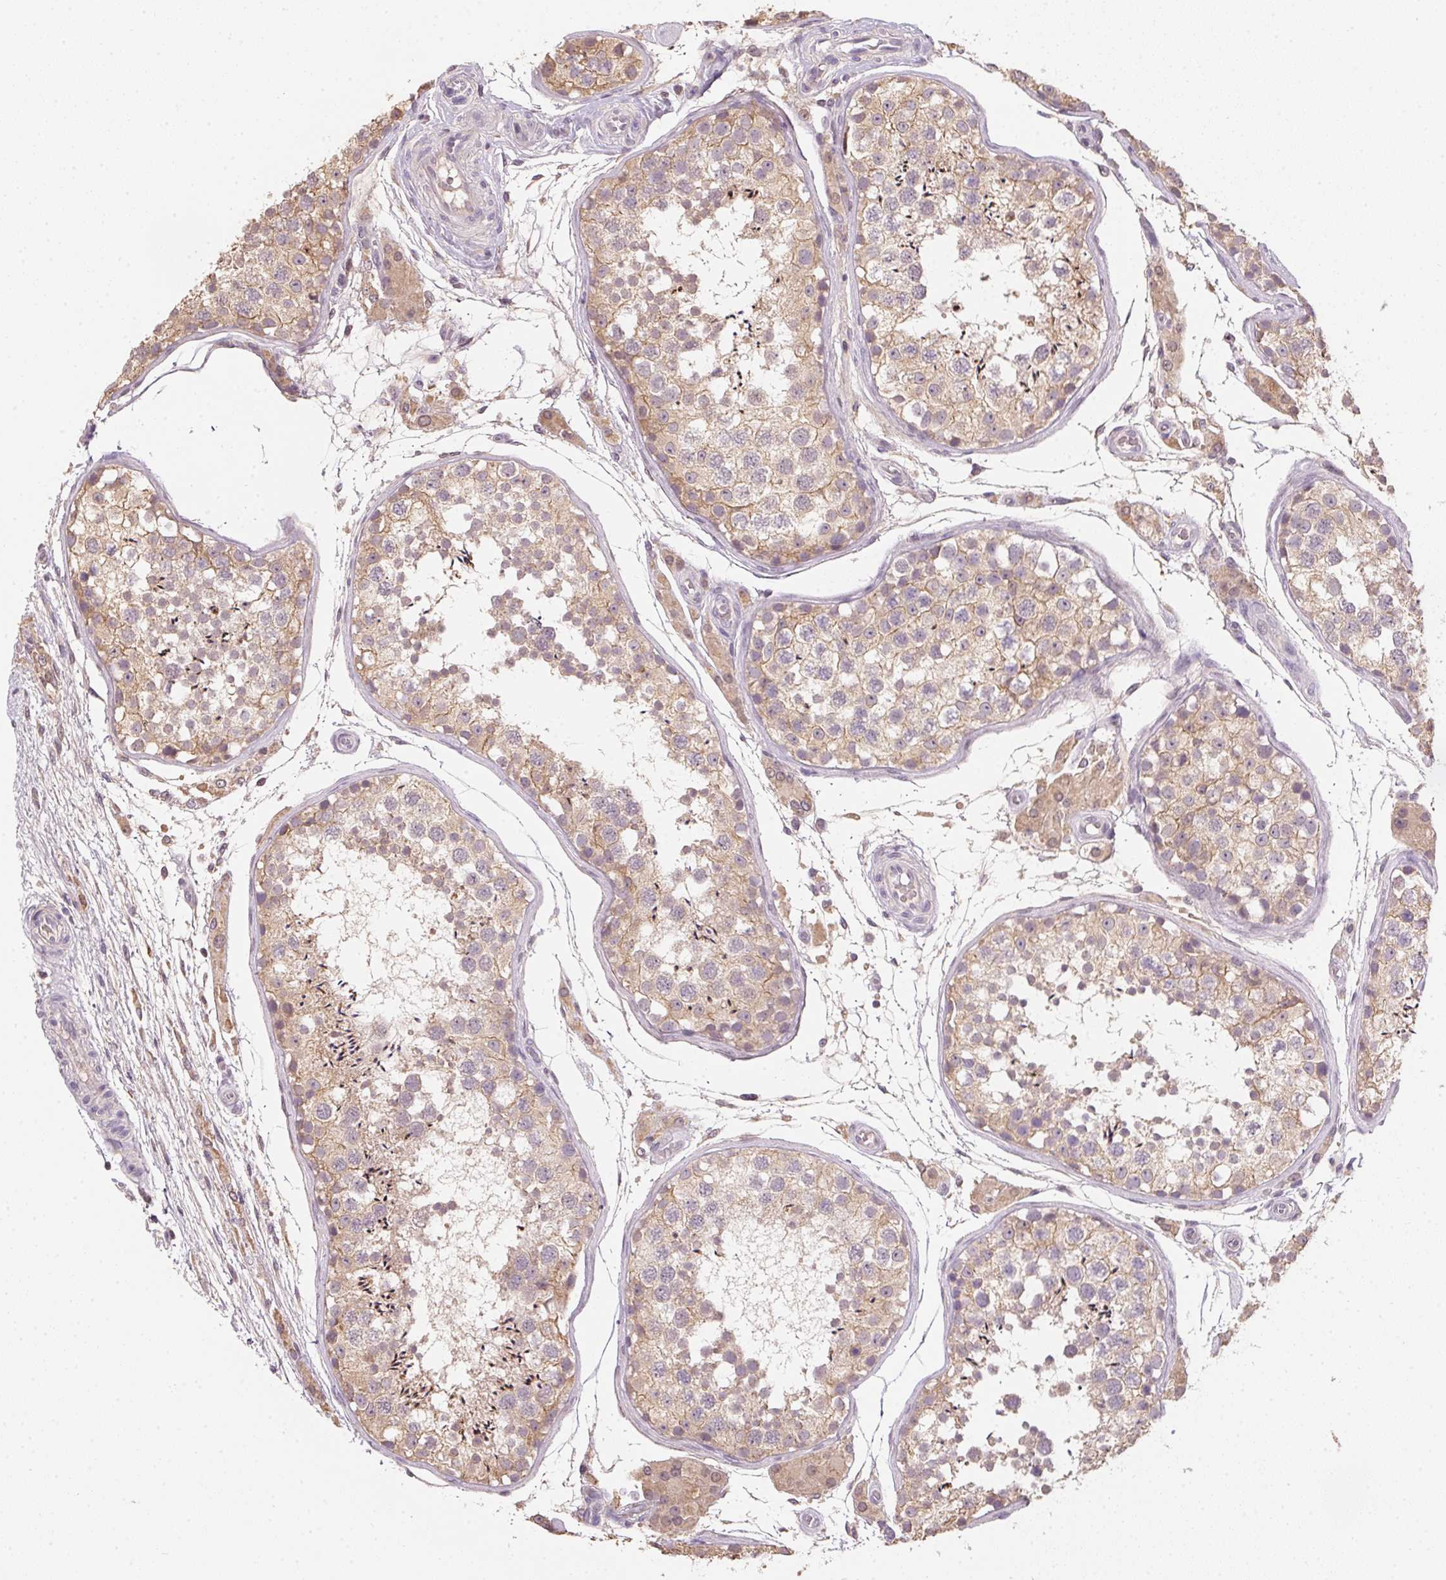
{"staining": {"intensity": "weak", "quantity": ">75%", "location": "cytoplasmic/membranous"}, "tissue": "testis", "cell_type": "Cells in seminiferous ducts", "image_type": "normal", "snomed": [{"axis": "morphology", "description": "Normal tissue, NOS"}, {"axis": "morphology", "description": "Seminoma, NOS"}, {"axis": "topography", "description": "Testis"}], "caption": "Normal testis reveals weak cytoplasmic/membranous staining in about >75% of cells in seminiferous ducts, visualized by immunohistochemistry.", "gene": "ALDH8A1", "patient": {"sex": "male", "age": 29}}